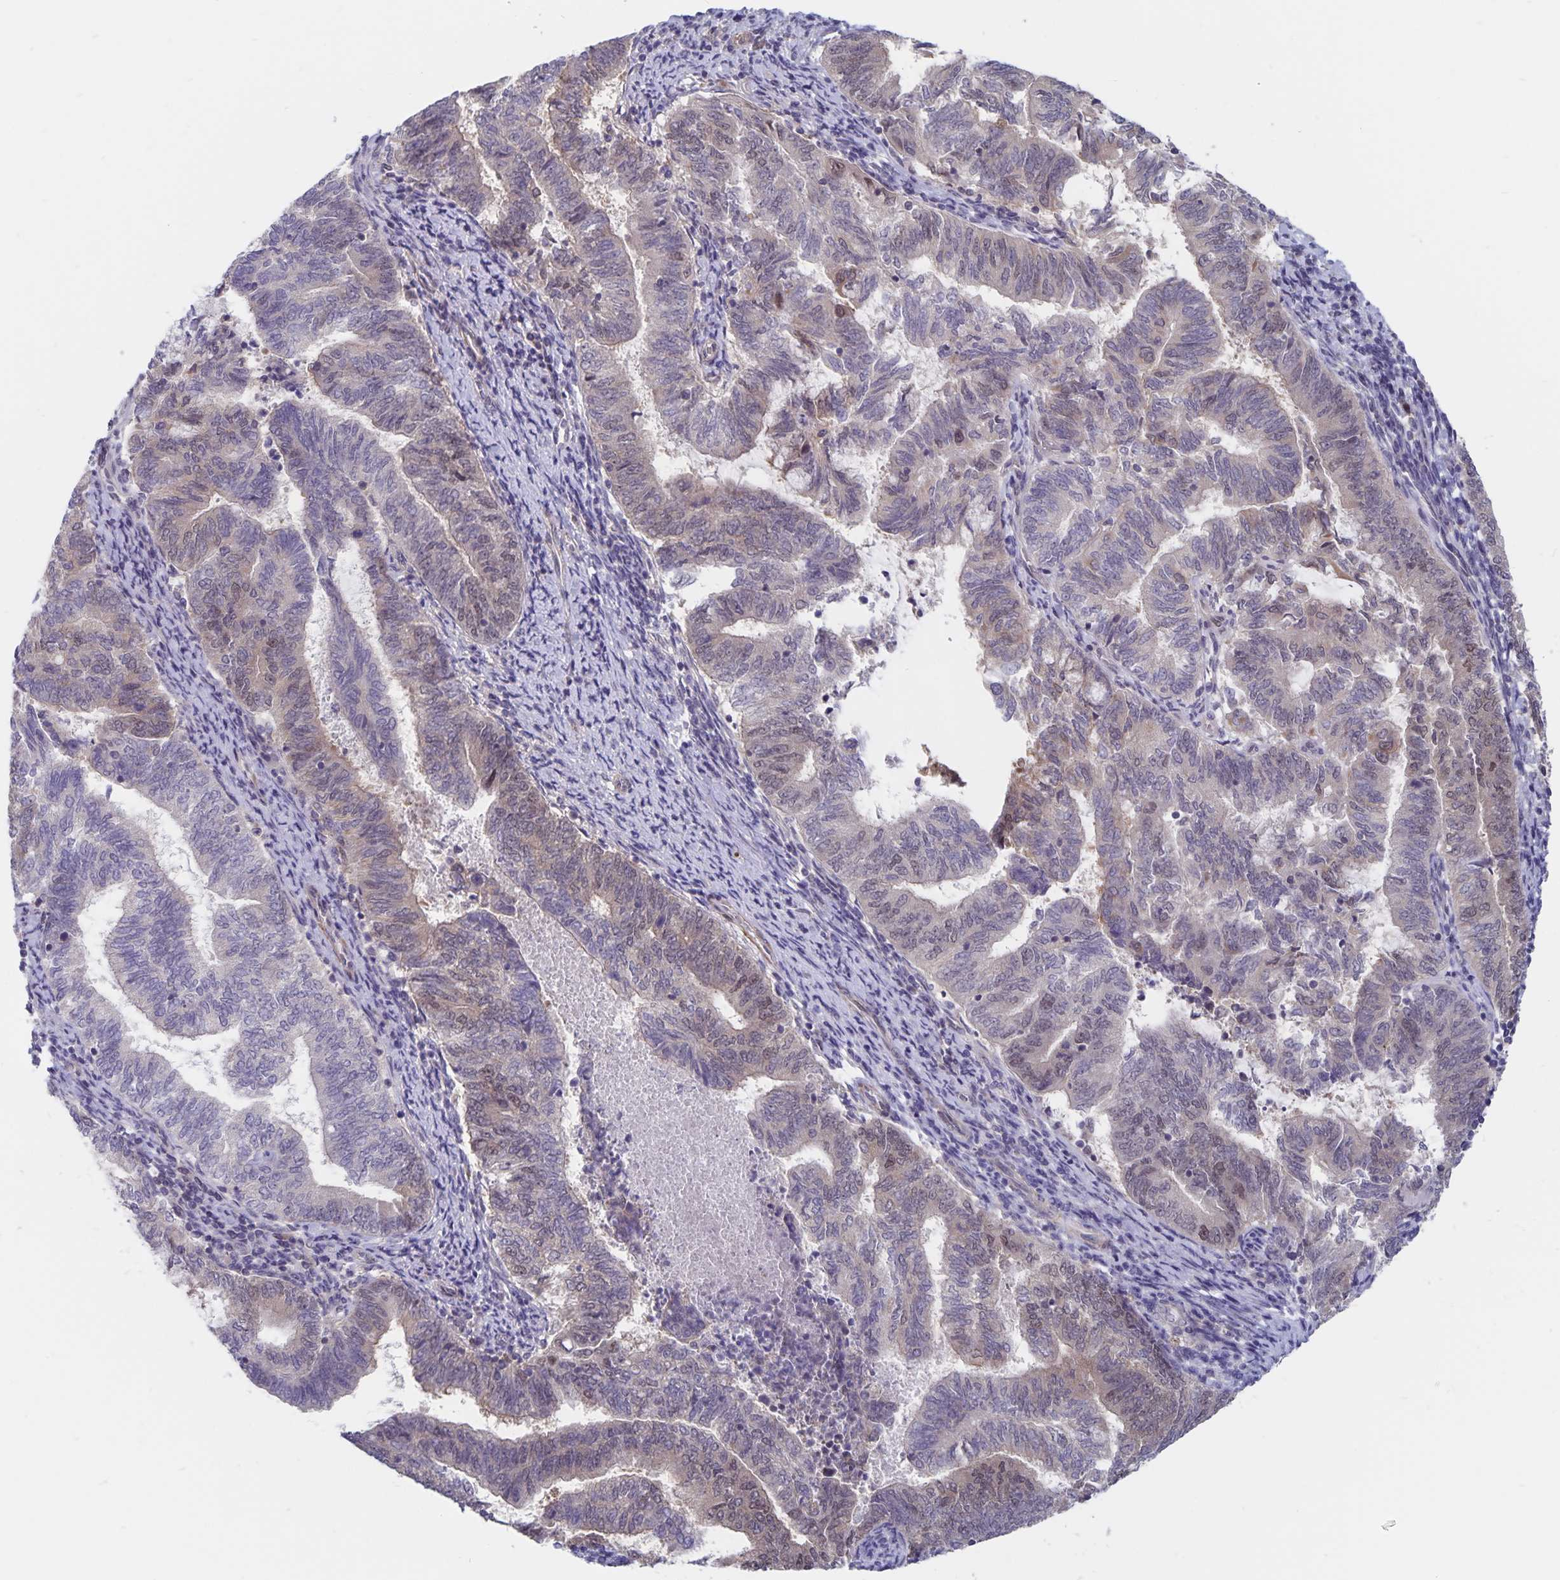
{"staining": {"intensity": "weak", "quantity": "<25%", "location": "nuclear"}, "tissue": "endometrial cancer", "cell_type": "Tumor cells", "image_type": "cancer", "snomed": [{"axis": "morphology", "description": "Adenocarcinoma, NOS"}, {"axis": "topography", "description": "Endometrium"}], "caption": "High magnification brightfield microscopy of endometrial adenocarcinoma stained with DAB (3,3'-diaminobenzidine) (brown) and counterstained with hematoxylin (blue): tumor cells show no significant positivity.", "gene": "BAG6", "patient": {"sex": "female", "age": 65}}